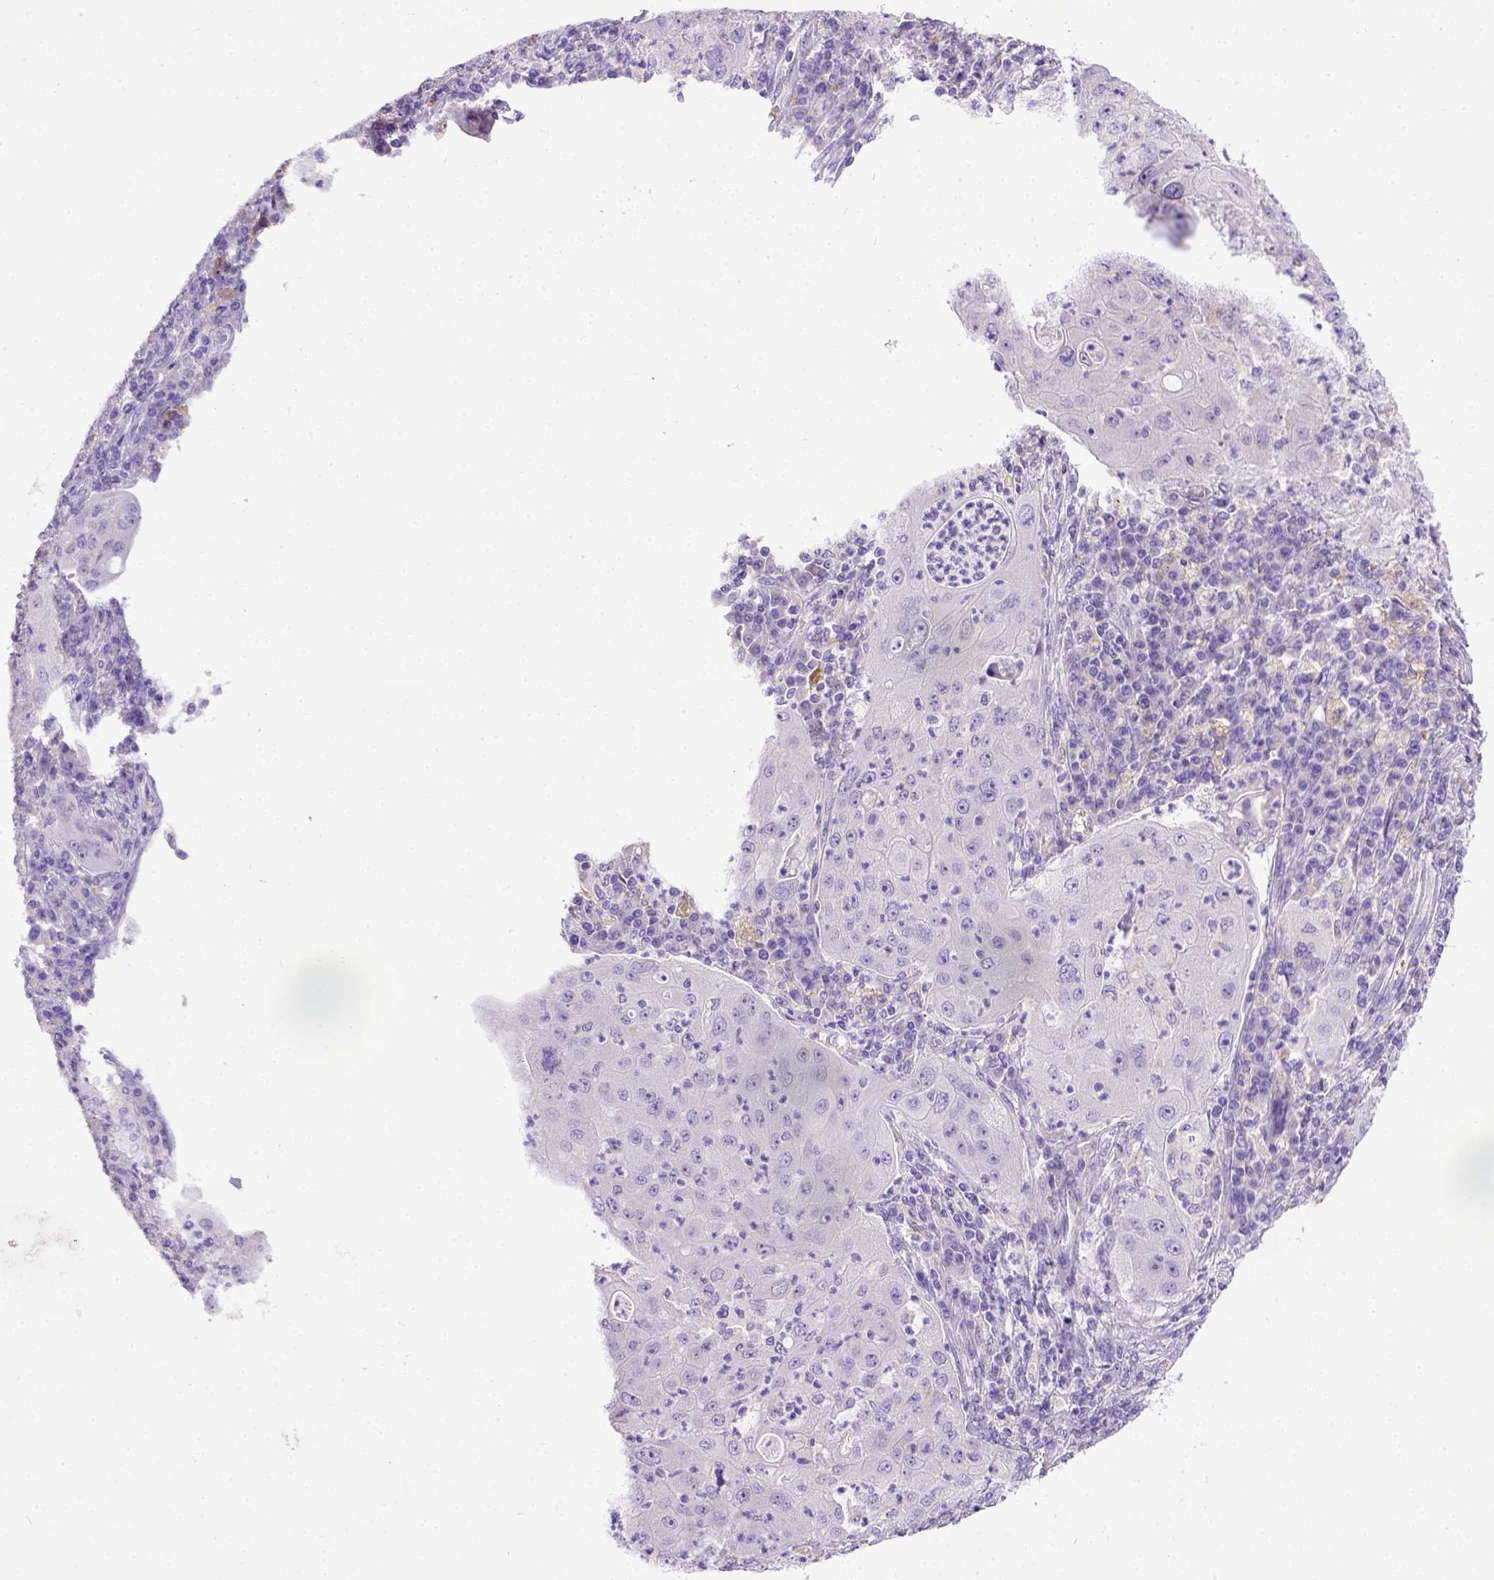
{"staining": {"intensity": "negative", "quantity": "none", "location": "none"}, "tissue": "lung cancer", "cell_type": "Tumor cells", "image_type": "cancer", "snomed": [{"axis": "morphology", "description": "Squamous cell carcinoma, NOS"}, {"axis": "topography", "description": "Lung"}], "caption": "Tumor cells show no significant protein expression in lung squamous cell carcinoma.", "gene": "SPEF1", "patient": {"sex": "female", "age": 59}}